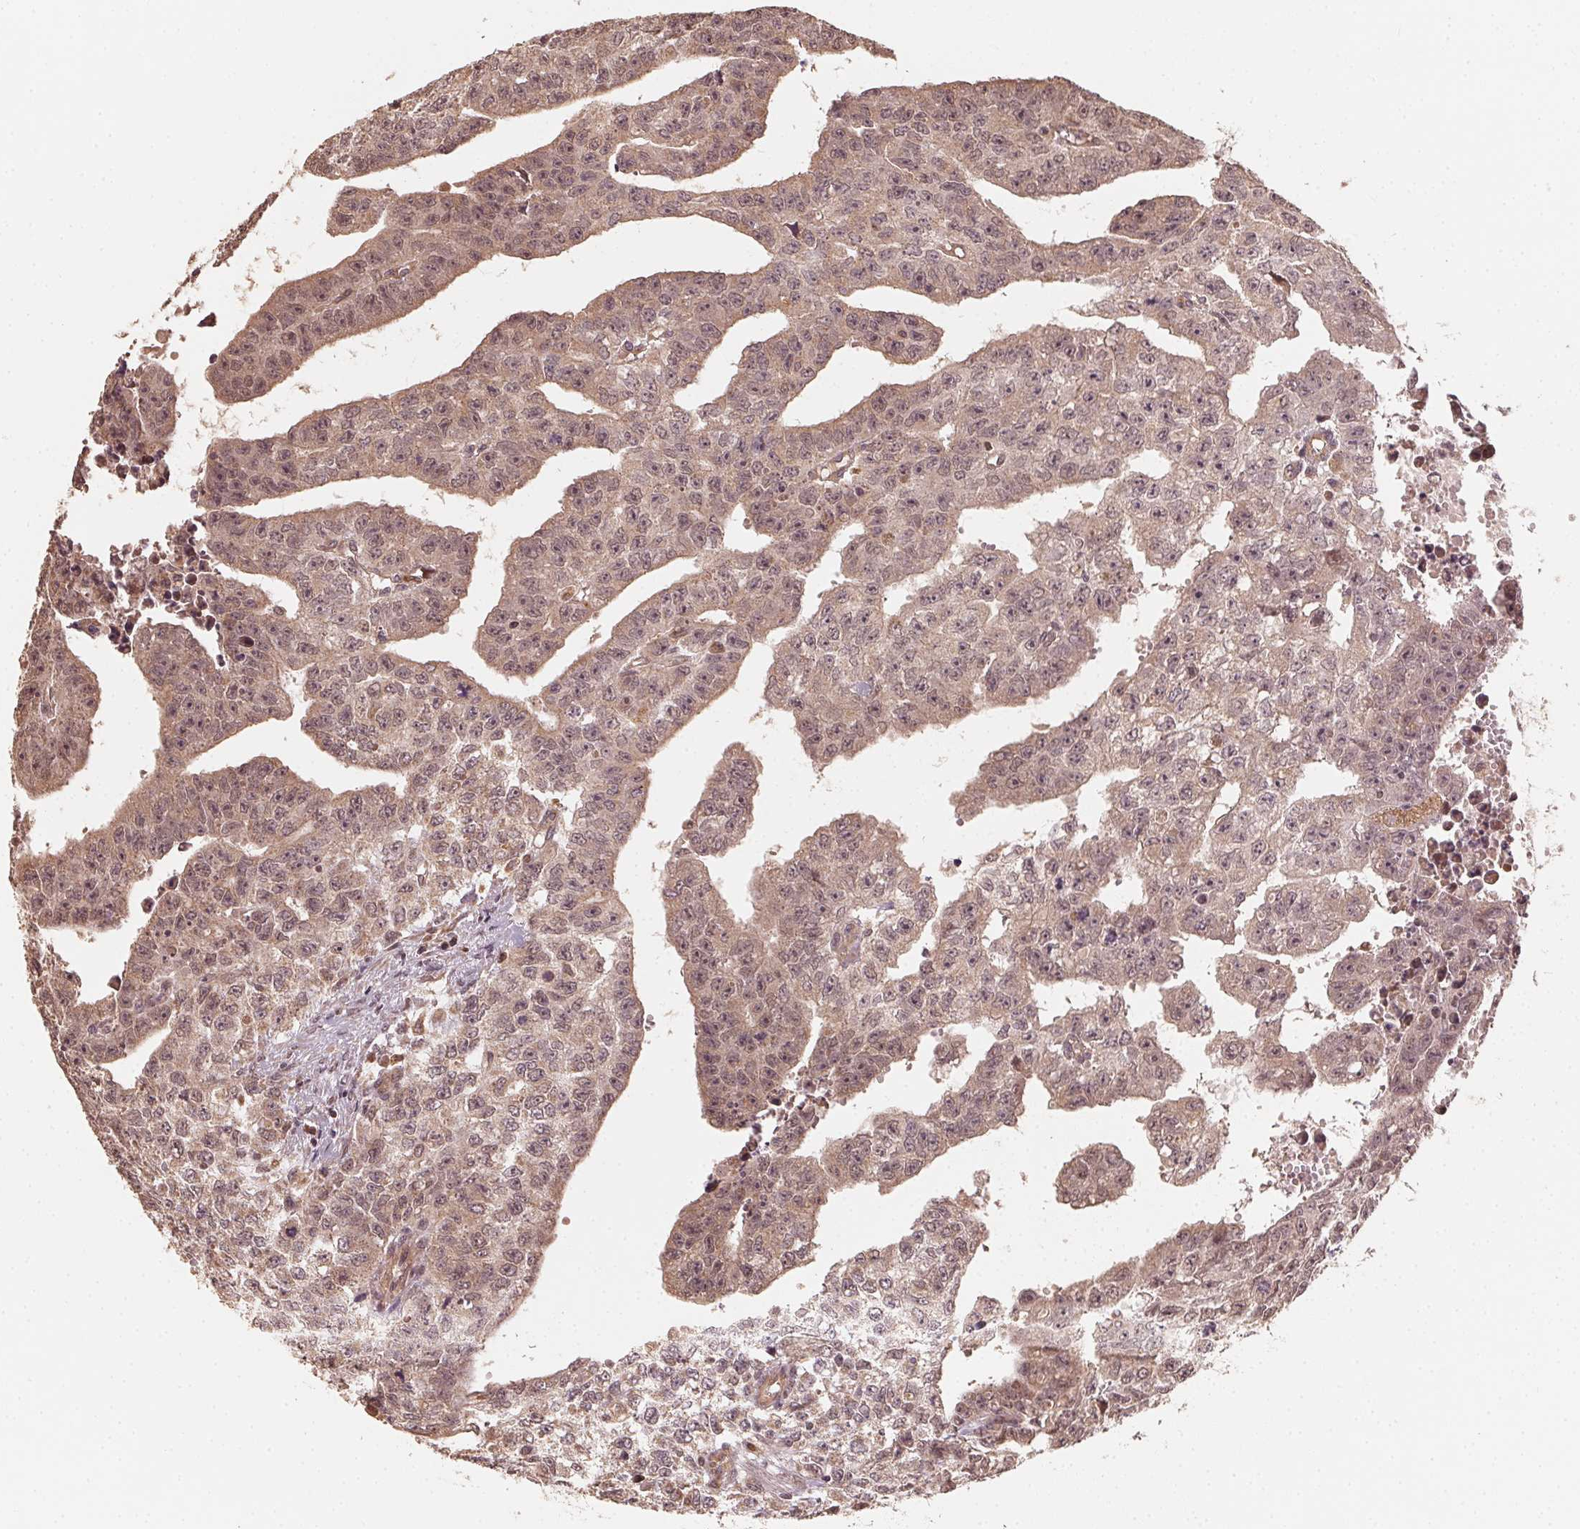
{"staining": {"intensity": "weak", "quantity": ">75%", "location": "cytoplasmic/membranous,nuclear"}, "tissue": "testis cancer", "cell_type": "Tumor cells", "image_type": "cancer", "snomed": [{"axis": "morphology", "description": "Carcinoma, Embryonal, NOS"}, {"axis": "morphology", "description": "Teratoma, malignant, NOS"}, {"axis": "topography", "description": "Testis"}], "caption": "This histopathology image exhibits IHC staining of testis cancer, with low weak cytoplasmic/membranous and nuclear staining in about >75% of tumor cells.", "gene": "WBP2", "patient": {"sex": "male", "age": 24}}